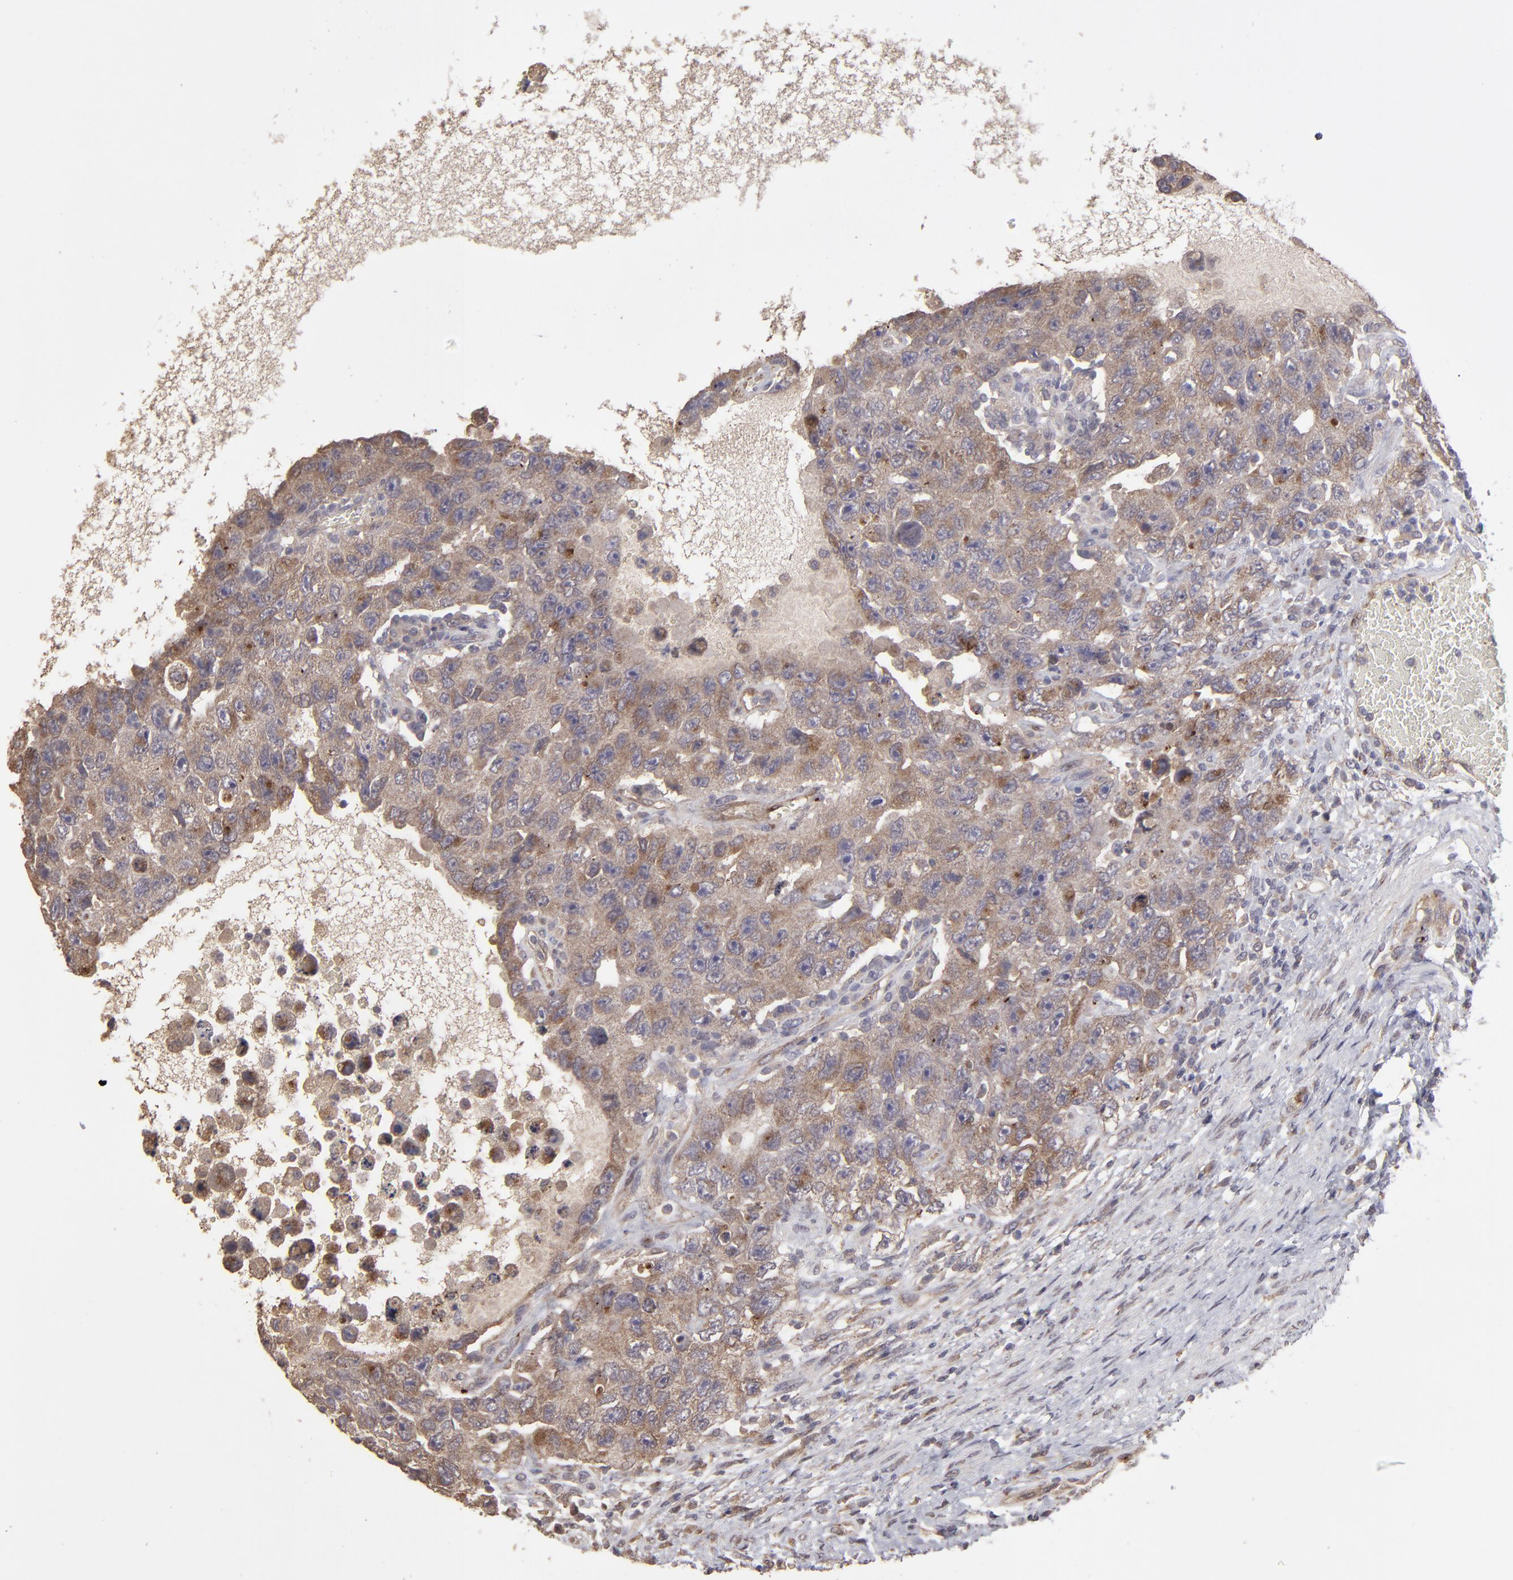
{"staining": {"intensity": "moderate", "quantity": "25%-75%", "location": "cytoplasmic/membranous"}, "tissue": "testis cancer", "cell_type": "Tumor cells", "image_type": "cancer", "snomed": [{"axis": "morphology", "description": "Carcinoma, Embryonal, NOS"}, {"axis": "topography", "description": "Testis"}], "caption": "High-power microscopy captured an IHC photomicrograph of testis embryonal carcinoma, revealing moderate cytoplasmic/membranous expression in approximately 25%-75% of tumor cells.", "gene": "ITGB5", "patient": {"sex": "male", "age": 26}}